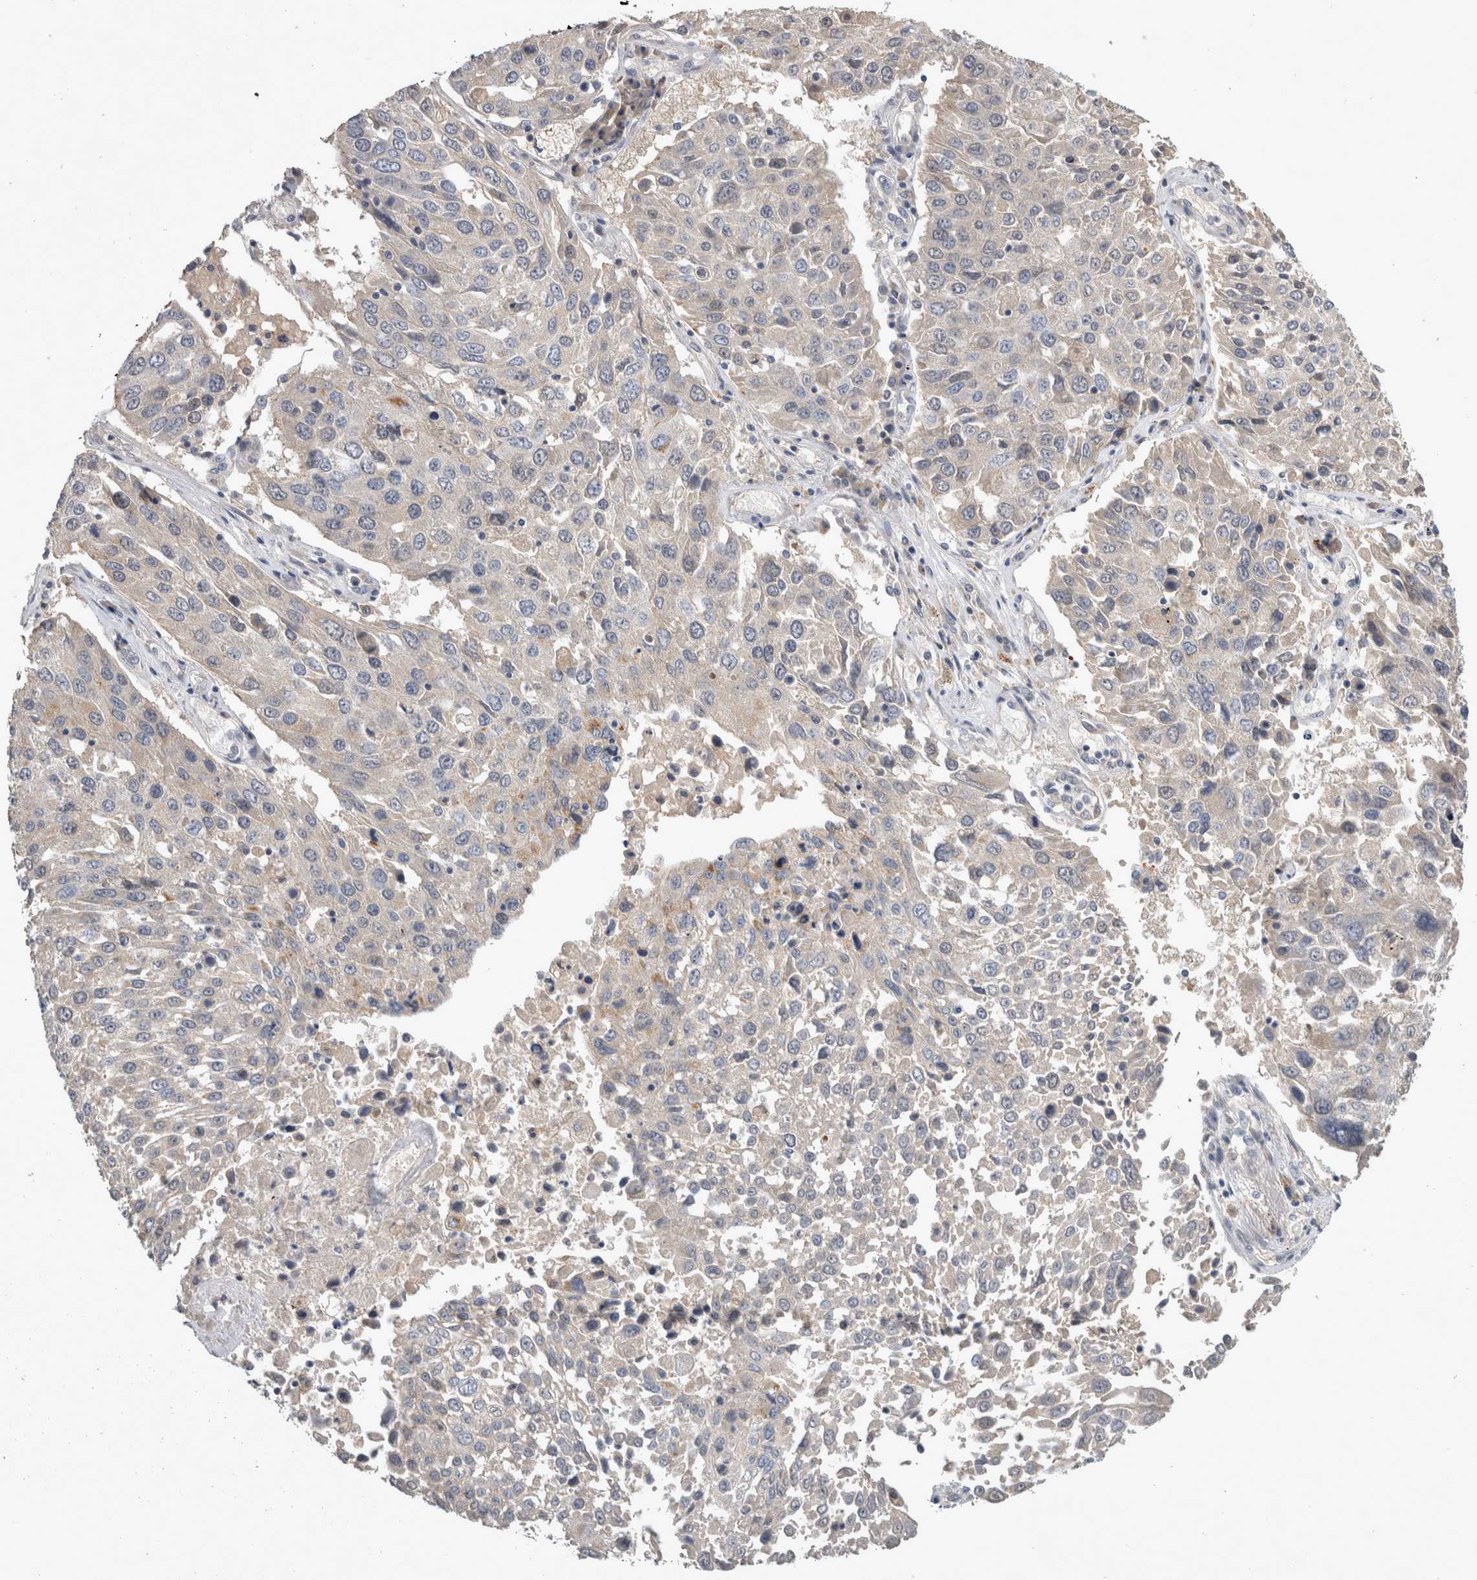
{"staining": {"intensity": "negative", "quantity": "none", "location": "none"}, "tissue": "lung cancer", "cell_type": "Tumor cells", "image_type": "cancer", "snomed": [{"axis": "morphology", "description": "Squamous cell carcinoma, NOS"}, {"axis": "topography", "description": "Lung"}], "caption": "Micrograph shows no significant protein expression in tumor cells of lung cancer (squamous cell carcinoma).", "gene": "SLC22A11", "patient": {"sex": "male", "age": 65}}